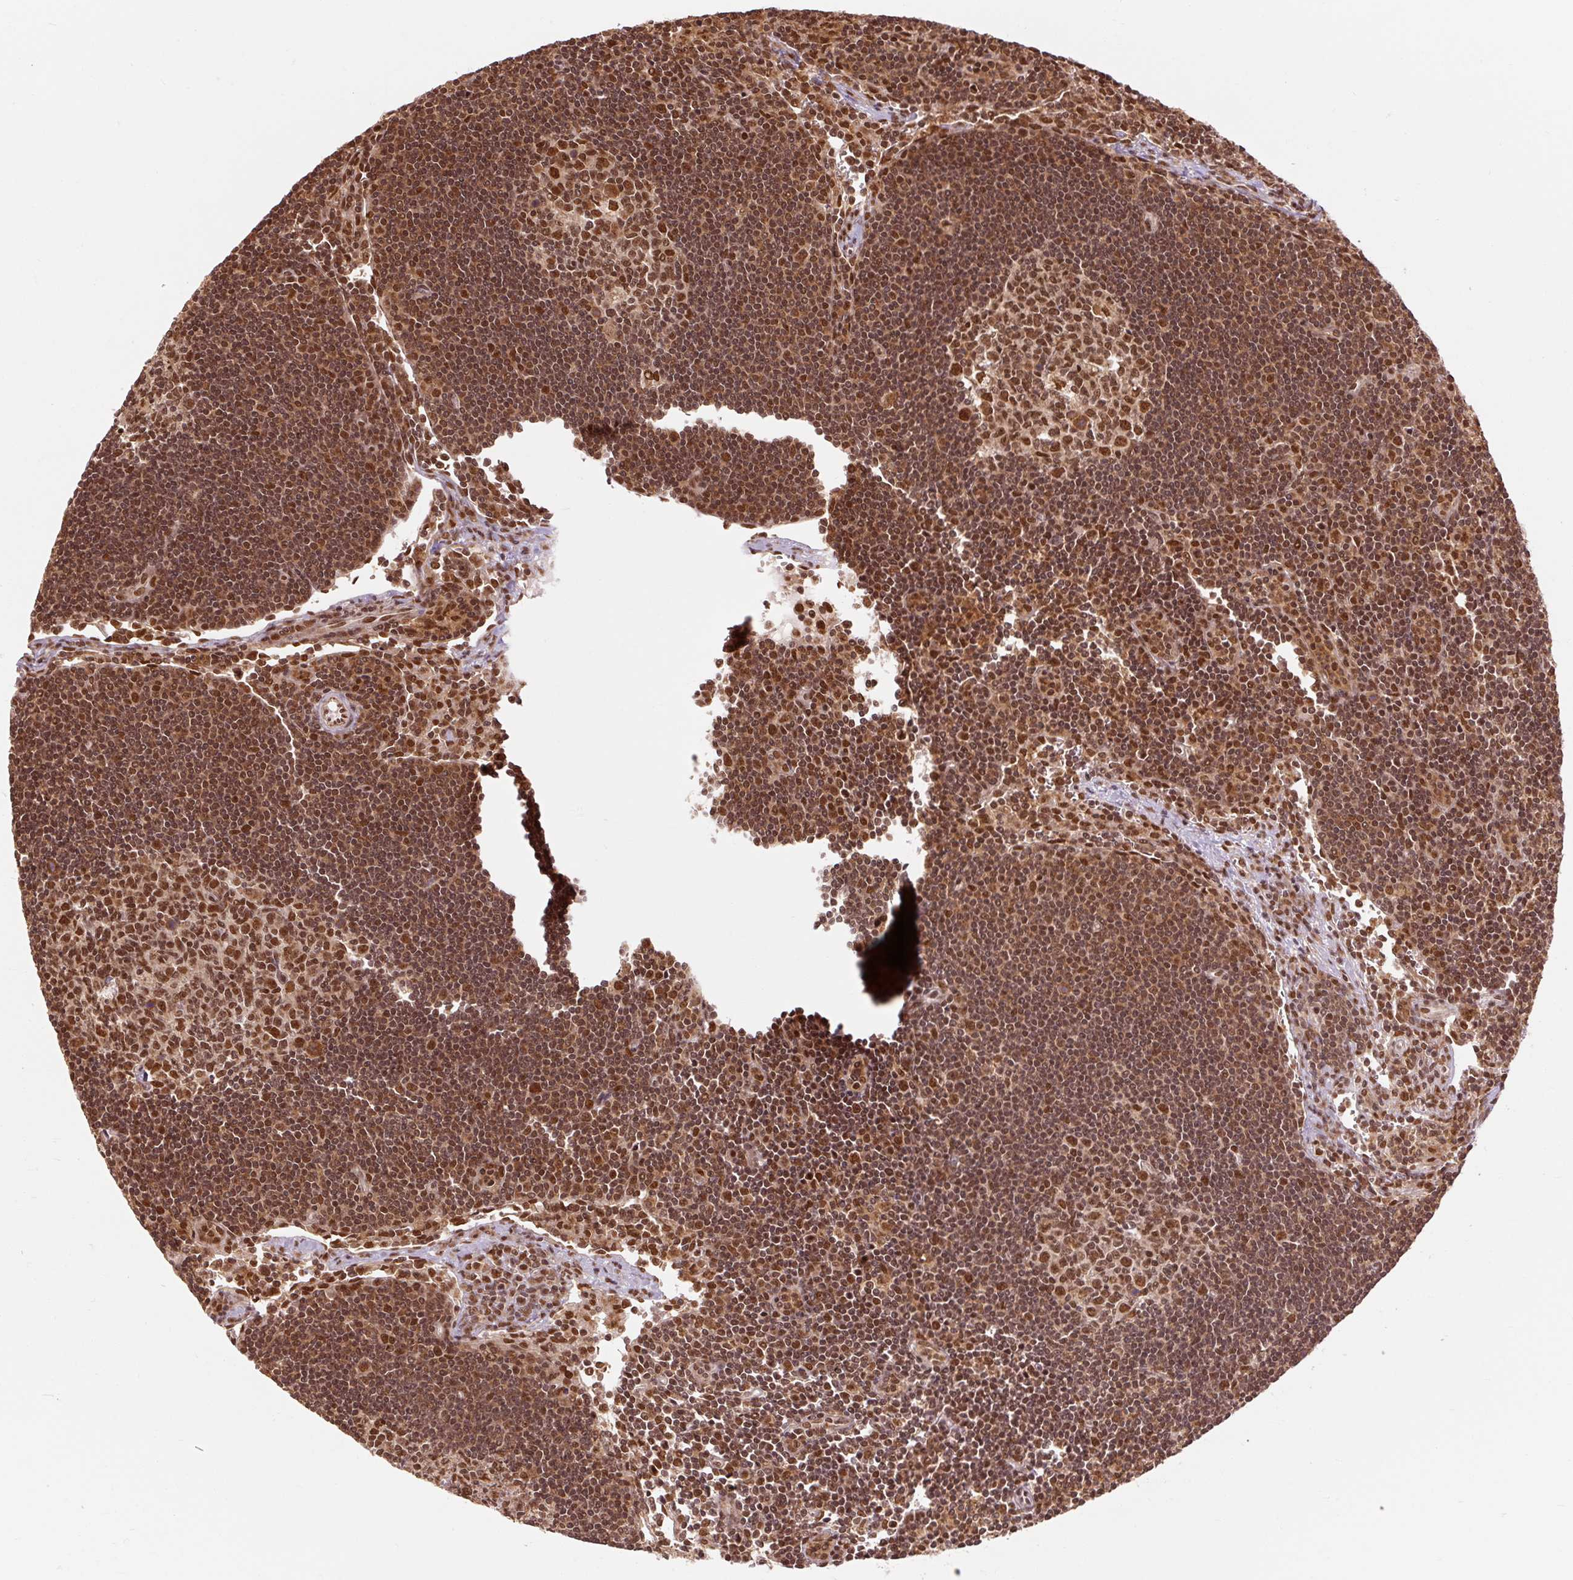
{"staining": {"intensity": "strong", "quantity": ">75%", "location": "nuclear"}, "tissue": "lymph node", "cell_type": "Germinal center cells", "image_type": "normal", "snomed": [{"axis": "morphology", "description": "Normal tissue, NOS"}, {"axis": "topography", "description": "Lymph node"}], "caption": "Germinal center cells exhibit high levels of strong nuclear staining in about >75% of cells in normal human lymph node.", "gene": "CSTF1", "patient": {"sex": "female", "age": 29}}